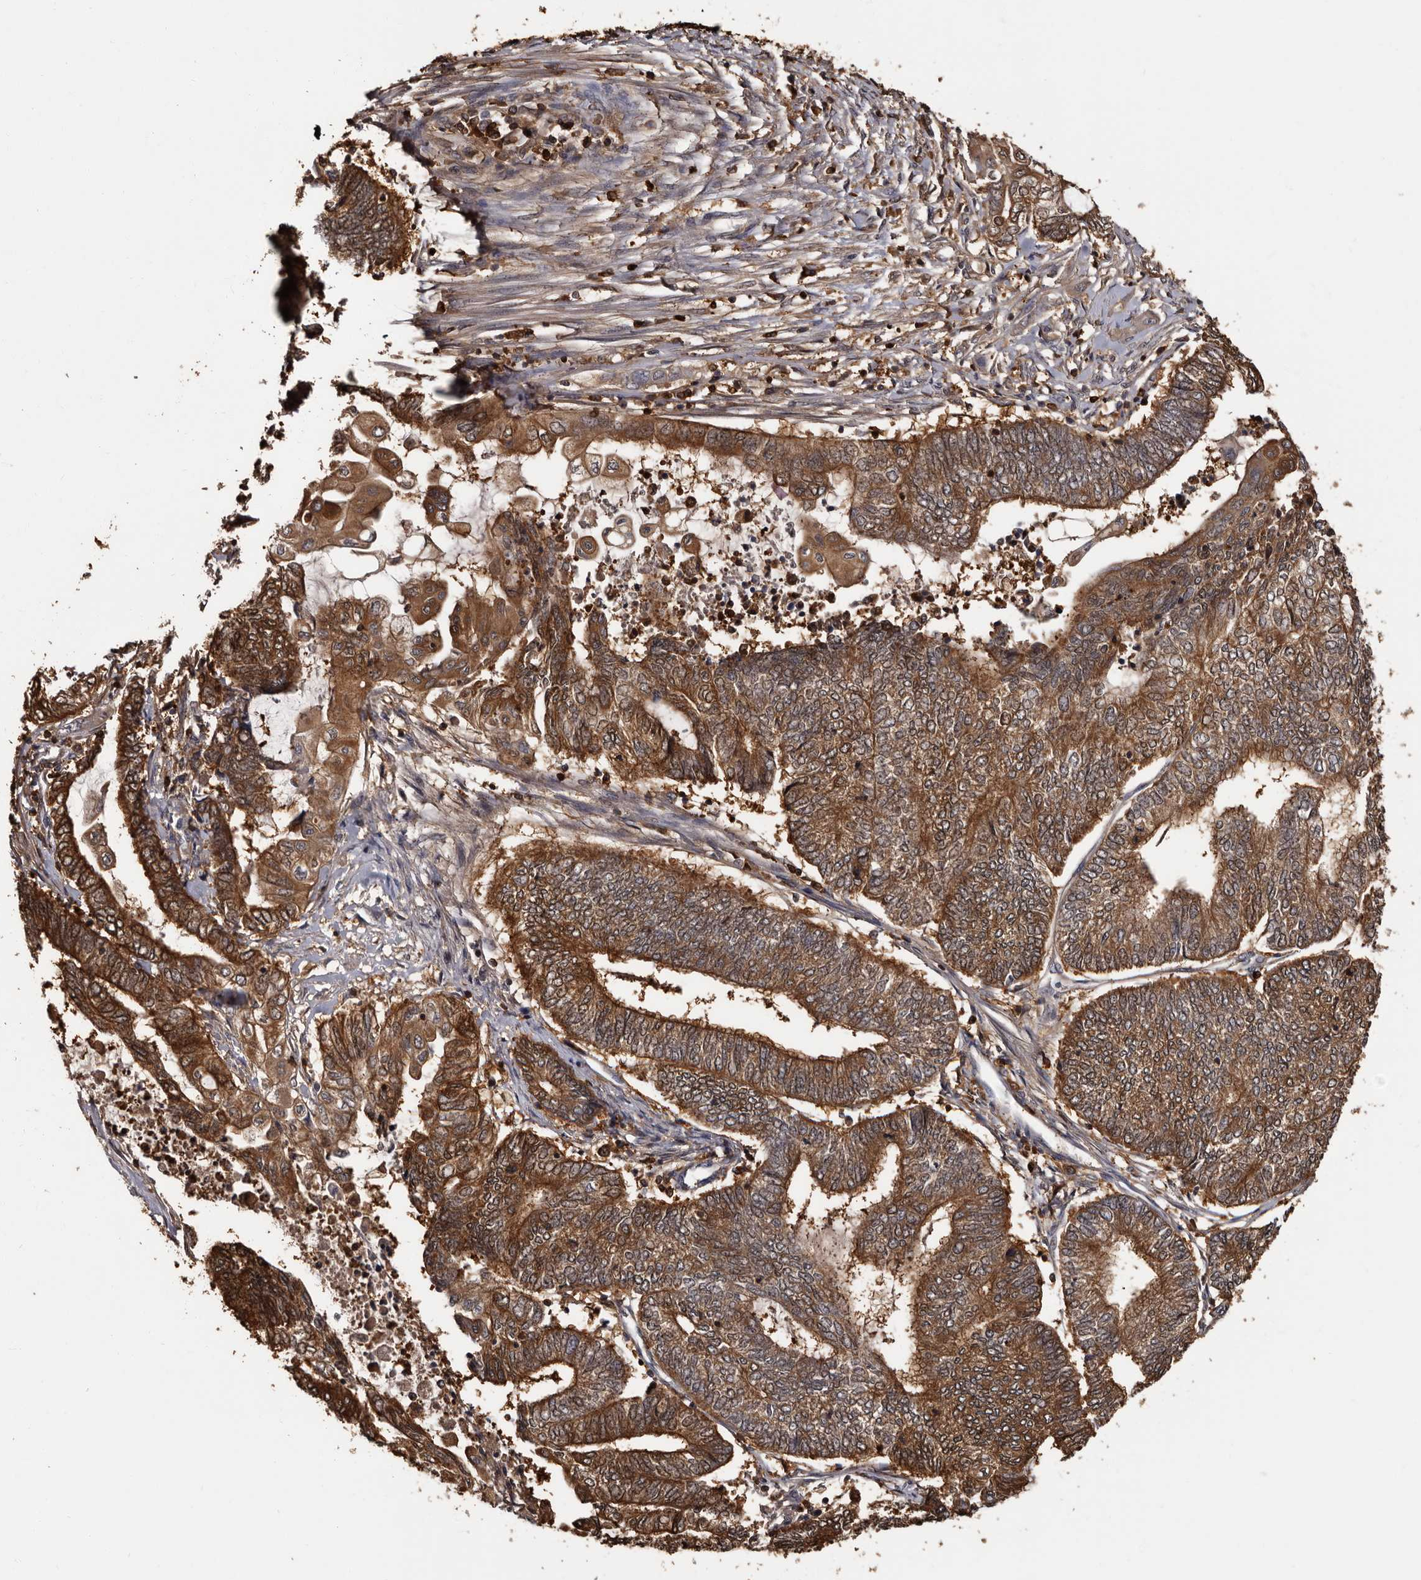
{"staining": {"intensity": "strong", "quantity": ">75%", "location": "cytoplasmic/membranous"}, "tissue": "endometrial cancer", "cell_type": "Tumor cells", "image_type": "cancer", "snomed": [{"axis": "morphology", "description": "Adenocarcinoma, NOS"}, {"axis": "topography", "description": "Uterus"}, {"axis": "topography", "description": "Endometrium"}], "caption": "Protein analysis of endometrial cancer (adenocarcinoma) tissue reveals strong cytoplasmic/membranous staining in approximately >75% of tumor cells.", "gene": "DNPH1", "patient": {"sex": "female", "age": 70}}